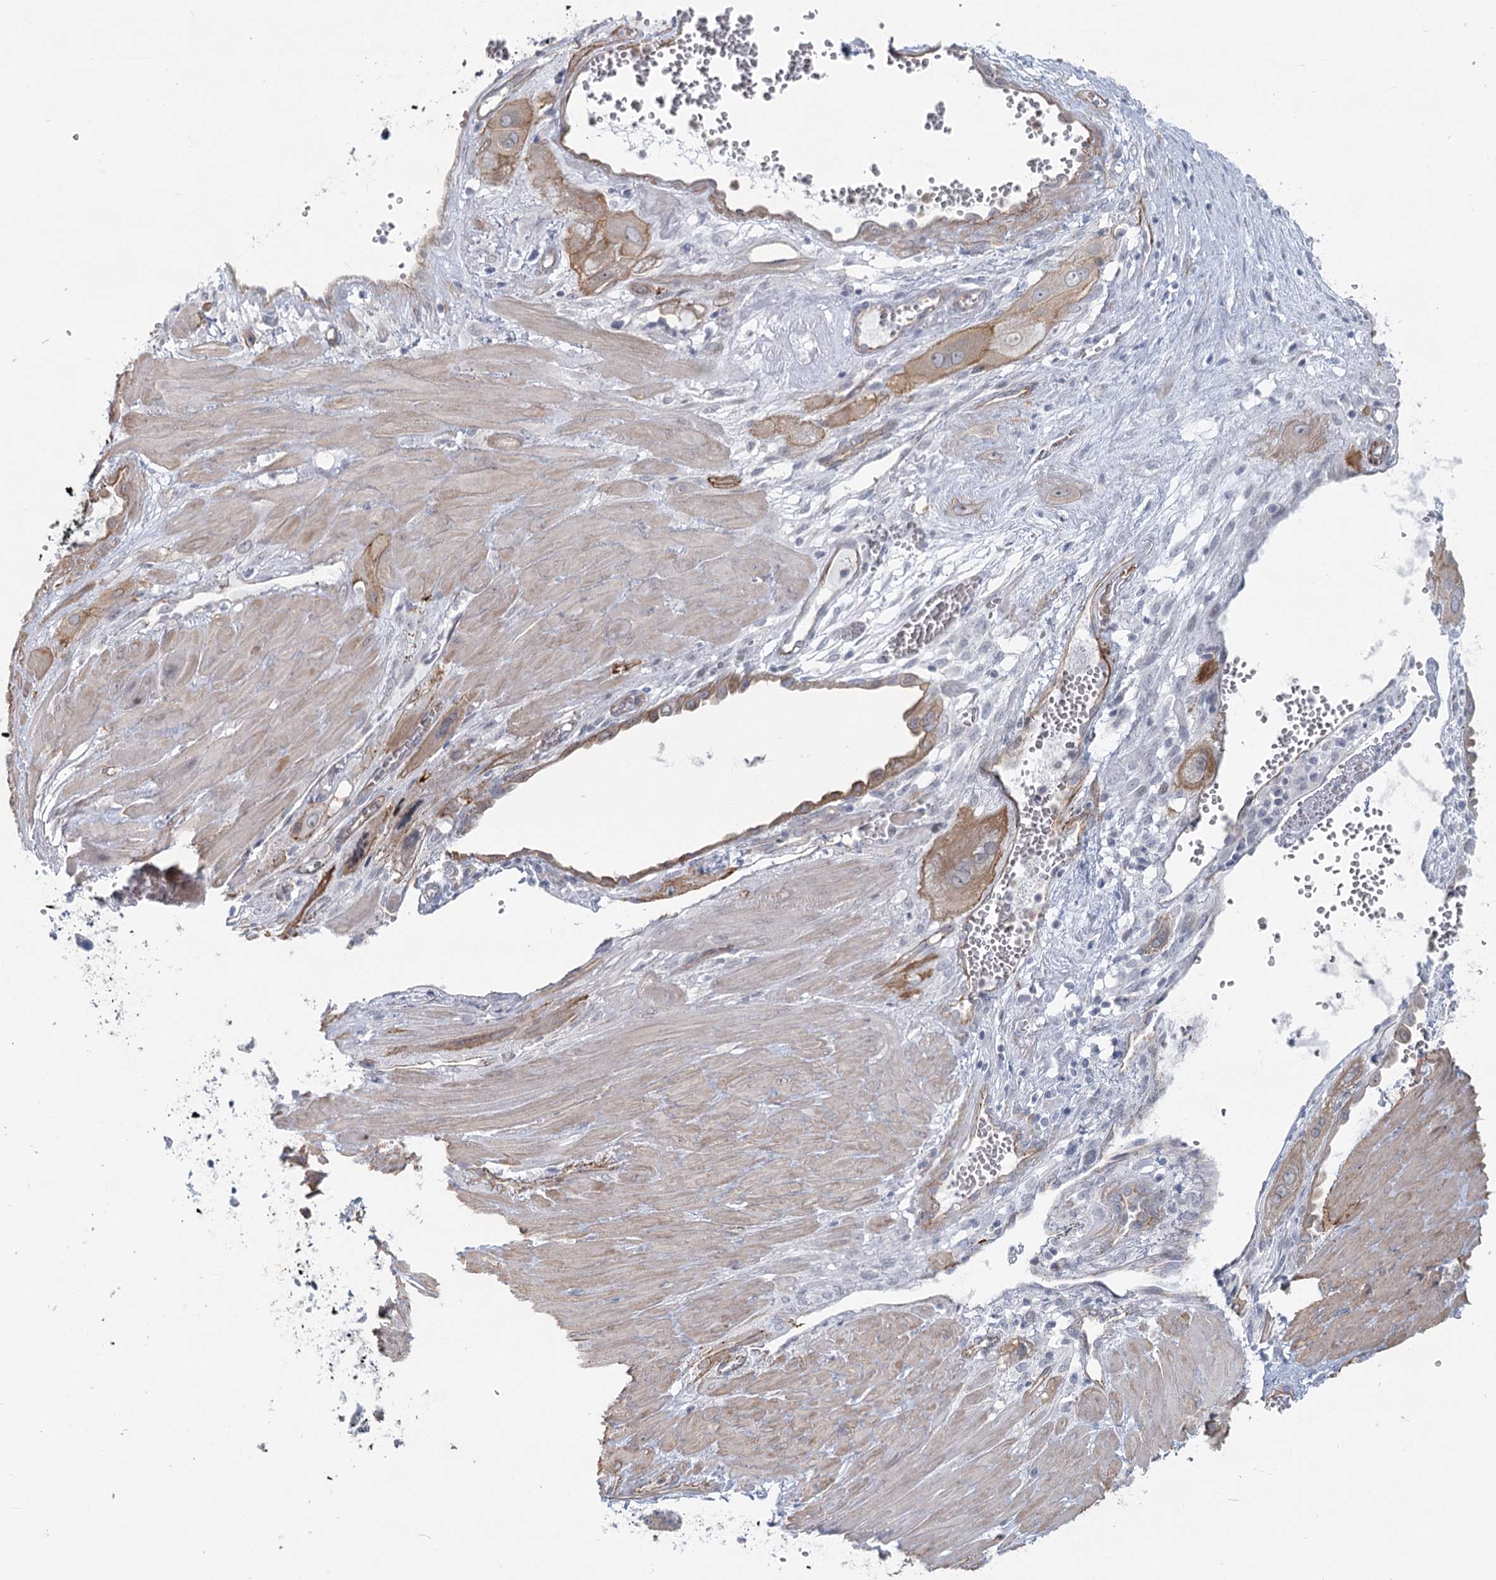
{"staining": {"intensity": "moderate", "quantity": ">75%", "location": "cytoplasmic/membranous"}, "tissue": "cervical cancer", "cell_type": "Tumor cells", "image_type": "cancer", "snomed": [{"axis": "morphology", "description": "Squamous cell carcinoma, NOS"}, {"axis": "topography", "description": "Cervix"}], "caption": "Cervical cancer (squamous cell carcinoma) tissue exhibits moderate cytoplasmic/membranous positivity in about >75% of tumor cells", "gene": "ABHD8", "patient": {"sex": "female", "age": 34}}